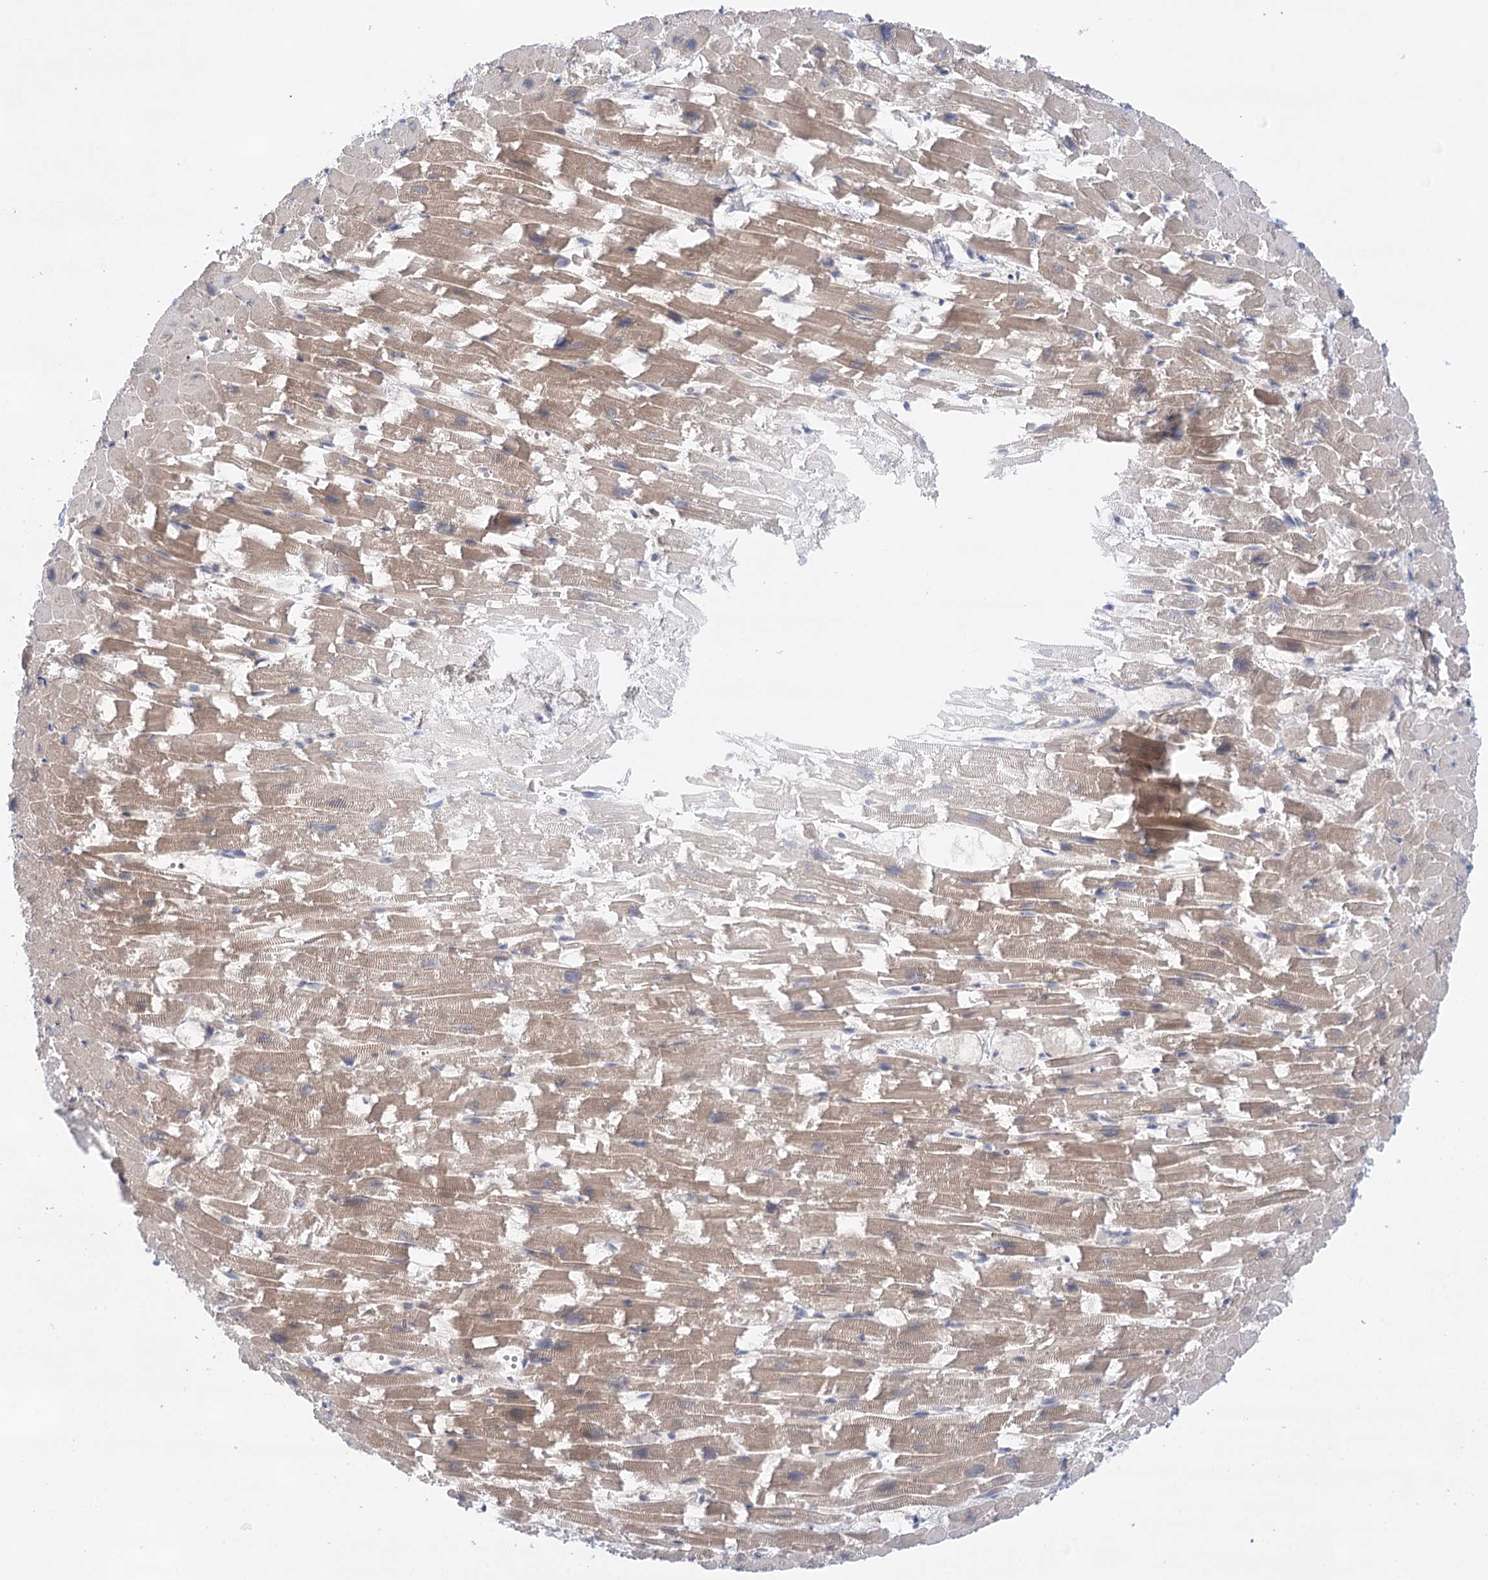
{"staining": {"intensity": "moderate", "quantity": ">75%", "location": "cytoplasmic/membranous"}, "tissue": "heart muscle", "cell_type": "Cardiomyocytes", "image_type": "normal", "snomed": [{"axis": "morphology", "description": "Normal tissue, NOS"}, {"axis": "topography", "description": "Heart"}], "caption": "The histopathology image reveals immunohistochemical staining of unremarkable heart muscle. There is moderate cytoplasmic/membranous staining is seen in approximately >75% of cardiomyocytes.", "gene": "LALBA", "patient": {"sex": "female", "age": 64}}